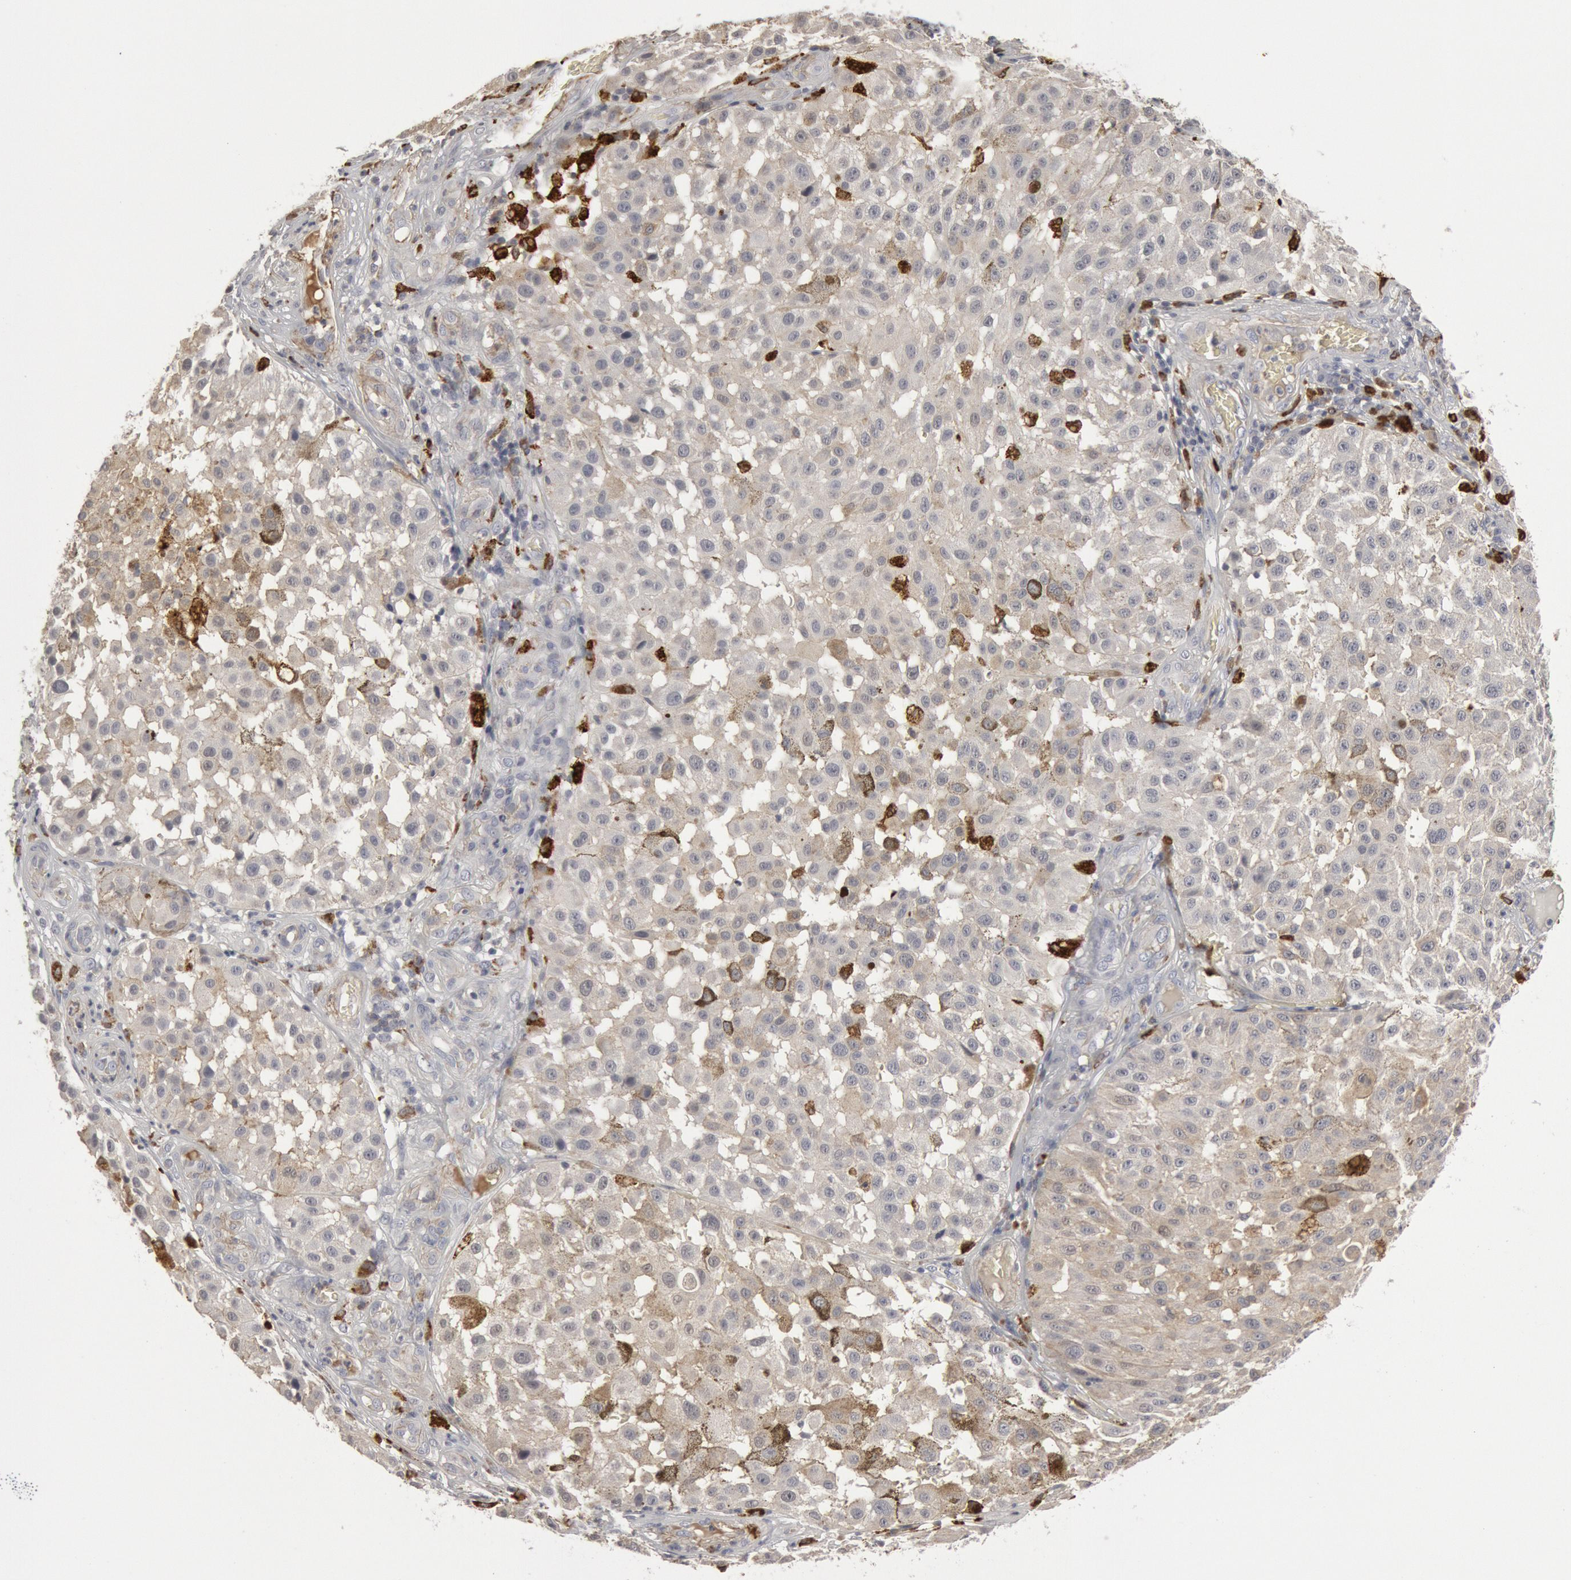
{"staining": {"intensity": "negative", "quantity": "none", "location": "none"}, "tissue": "melanoma", "cell_type": "Tumor cells", "image_type": "cancer", "snomed": [{"axis": "morphology", "description": "Malignant melanoma, NOS"}, {"axis": "topography", "description": "Skin"}], "caption": "Immunohistochemical staining of melanoma reveals no significant expression in tumor cells.", "gene": "C1QC", "patient": {"sex": "female", "age": 64}}